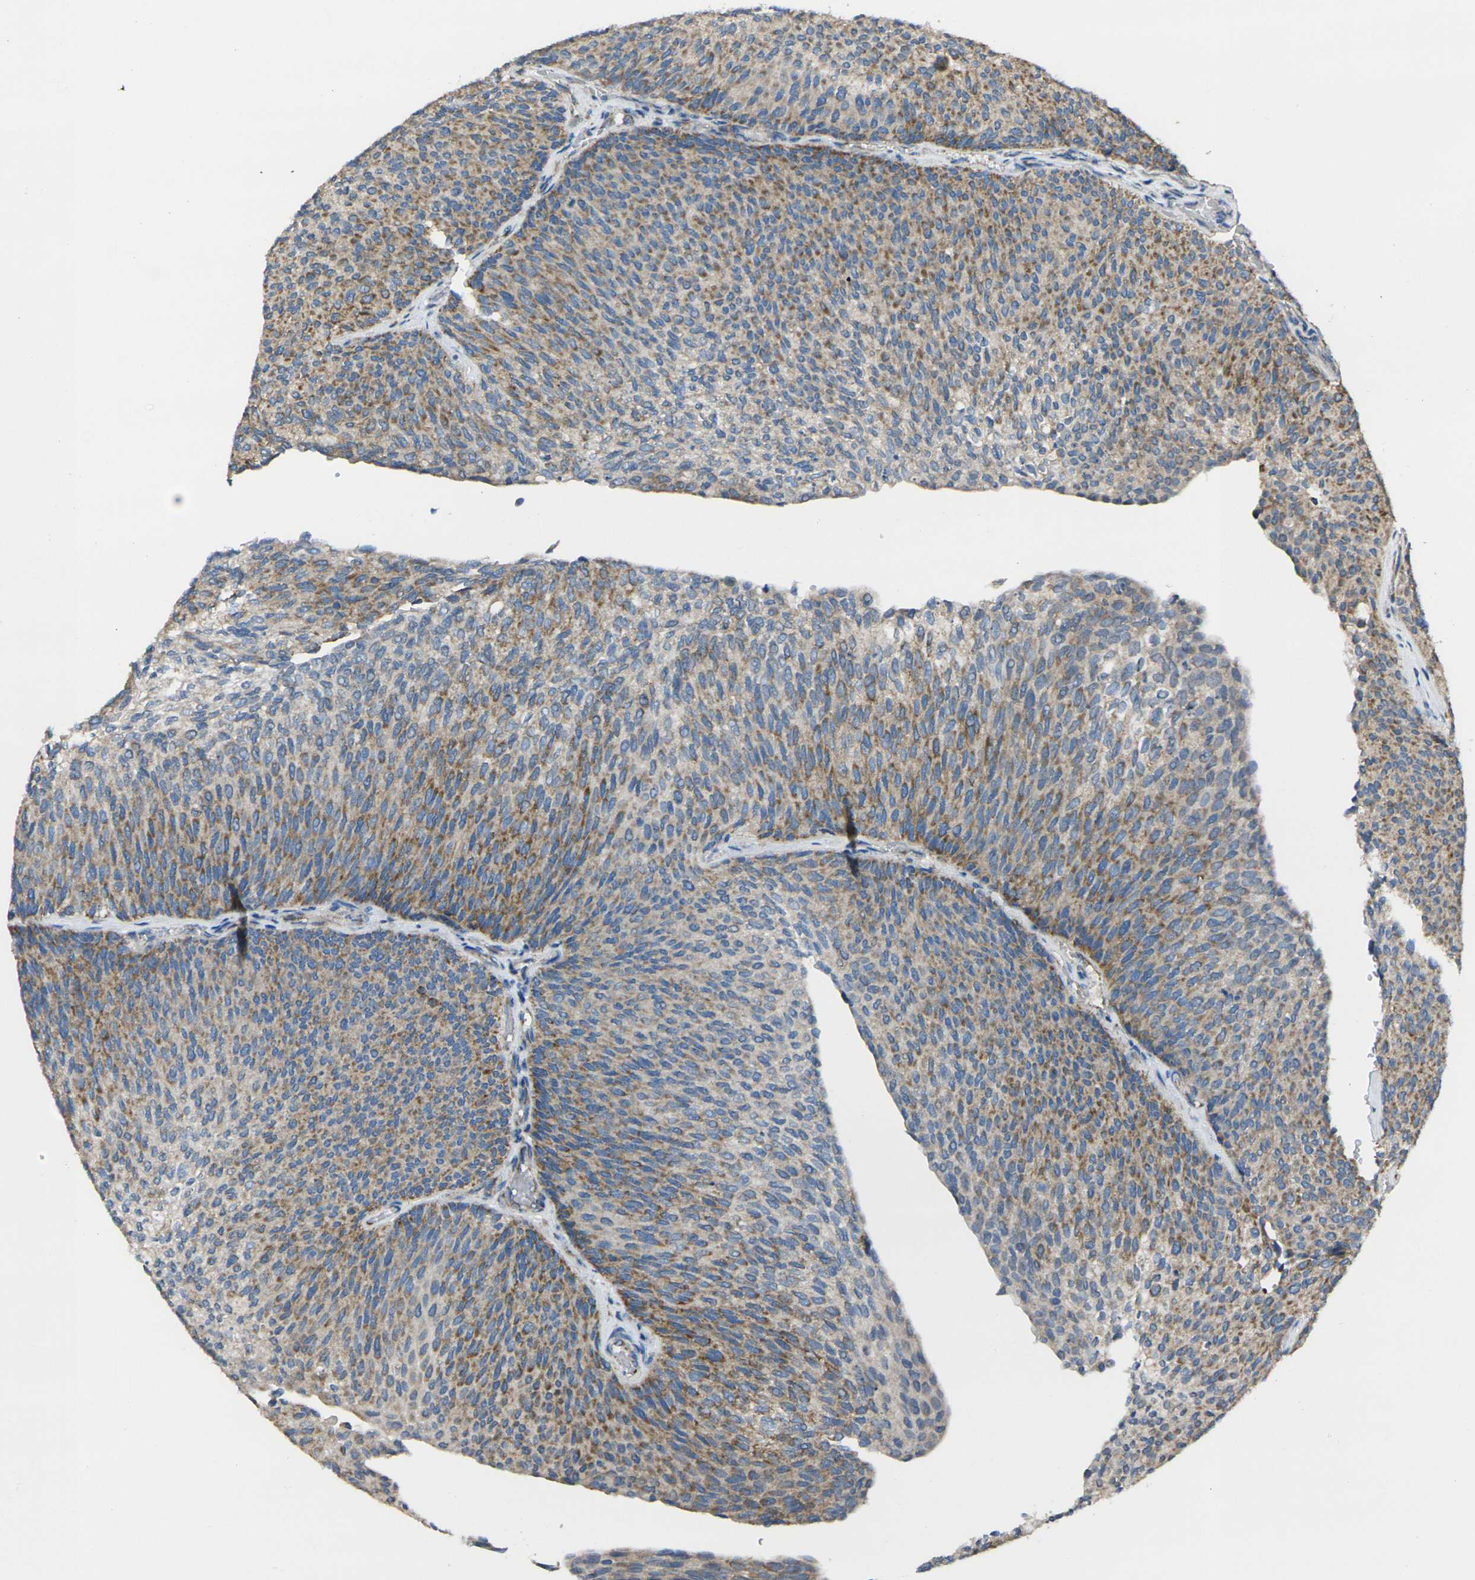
{"staining": {"intensity": "moderate", "quantity": "25%-75%", "location": "cytoplasmic/membranous"}, "tissue": "urothelial cancer", "cell_type": "Tumor cells", "image_type": "cancer", "snomed": [{"axis": "morphology", "description": "Urothelial carcinoma, Low grade"}, {"axis": "topography", "description": "Urinary bladder"}], "caption": "Moderate cytoplasmic/membranous expression is seen in about 25%-75% of tumor cells in urothelial cancer.", "gene": "TMEM120B", "patient": {"sex": "female", "age": 79}}